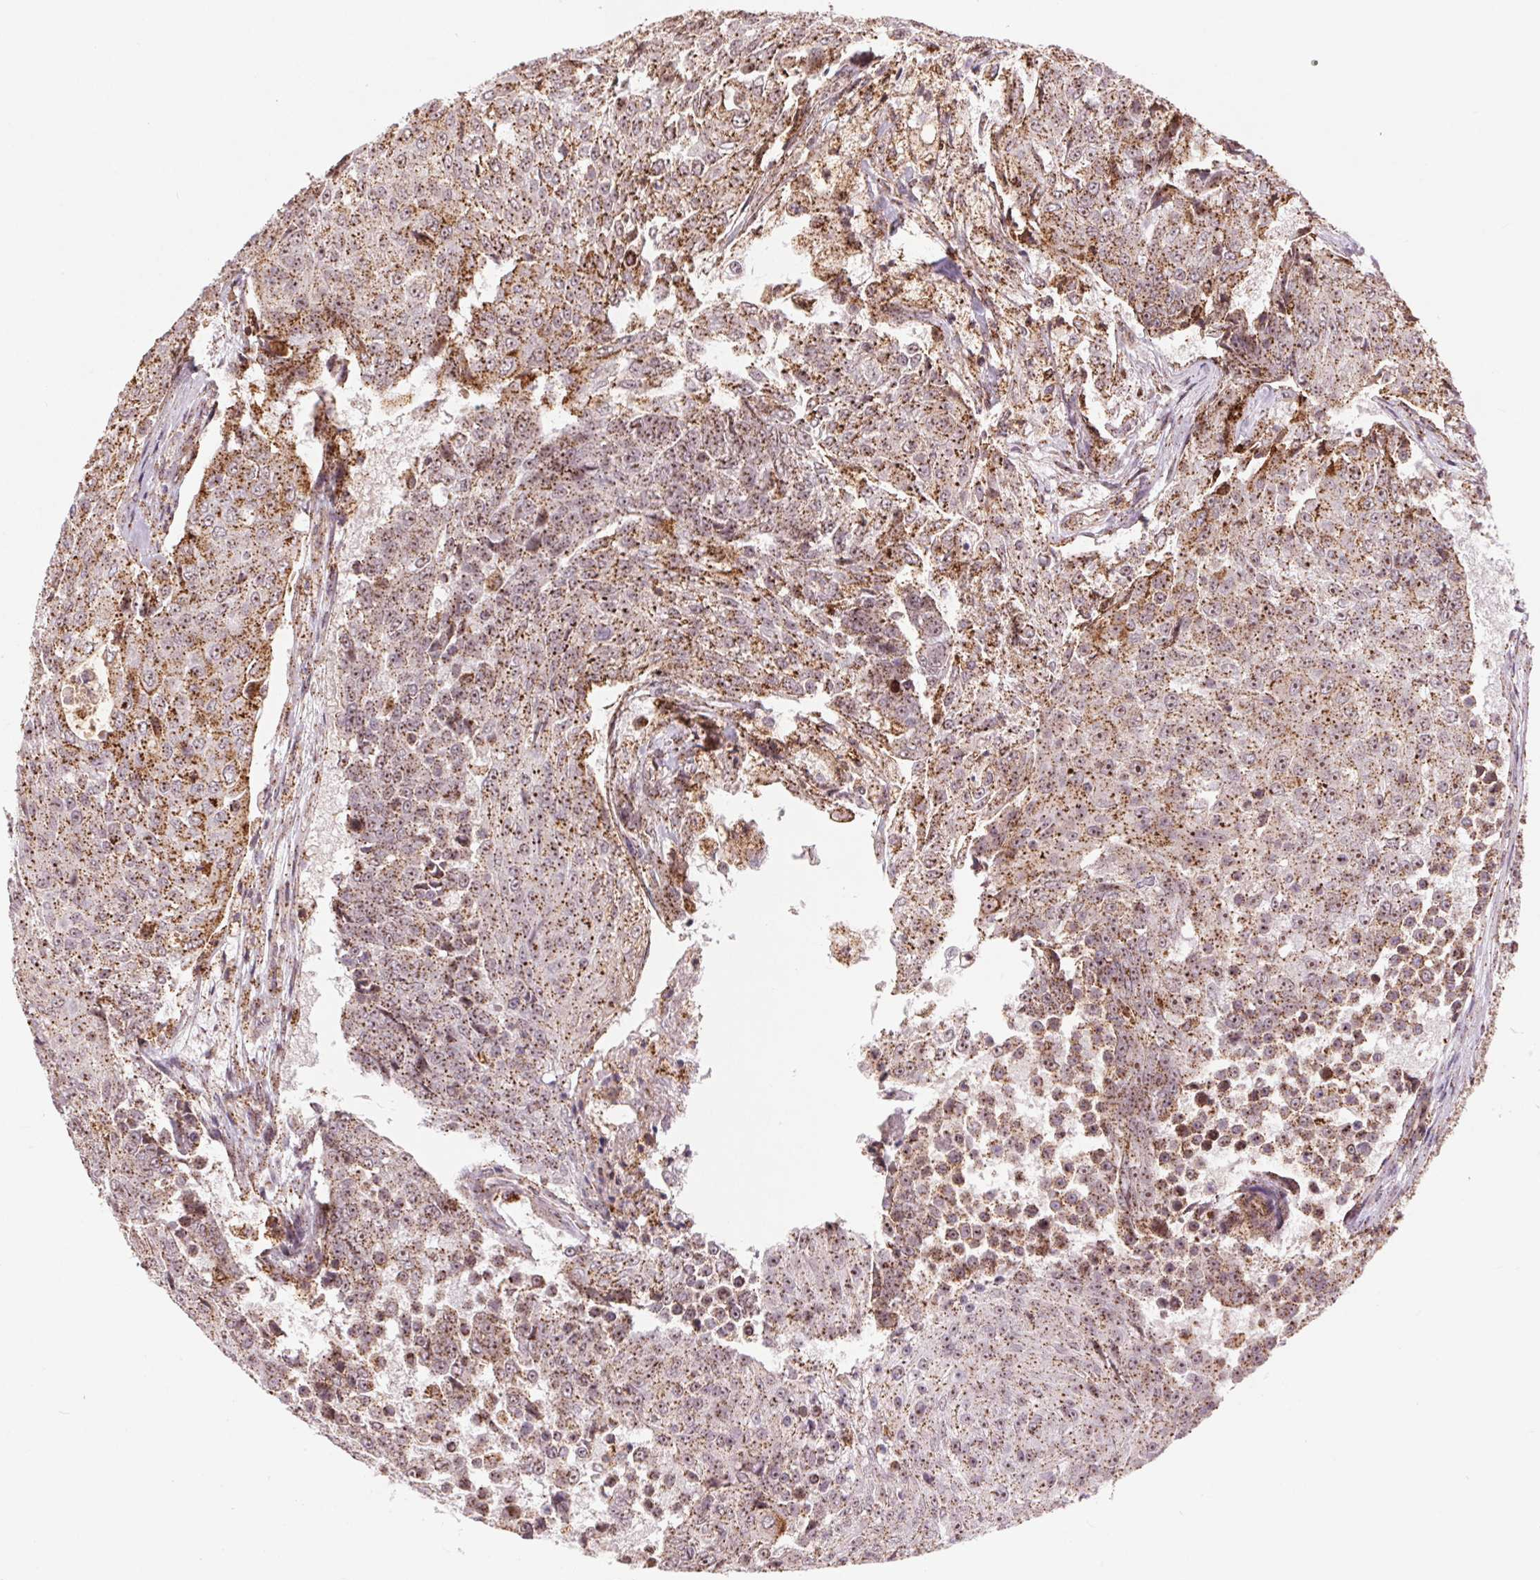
{"staining": {"intensity": "moderate", "quantity": ">75%", "location": "cytoplasmic/membranous,nuclear"}, "tissue": "urothelial cancer", "cell_type": "Tumor cells", "image_type": "cancer", "snomed": [{"axis": "morphology", "description": "Urothelial carcinoma, High grade"}, {"axis": "topography", "description": "Urinary bladder"}], "caption": "Brown immunohistochemical staining in human high-grade urothelial carcinoma shows moderate cytoplasmic/membranous and nuclear staining in about >75% of tumor cells.", "gene": "CHMP4B", "patient": {"sex": "female", "age": 63}}